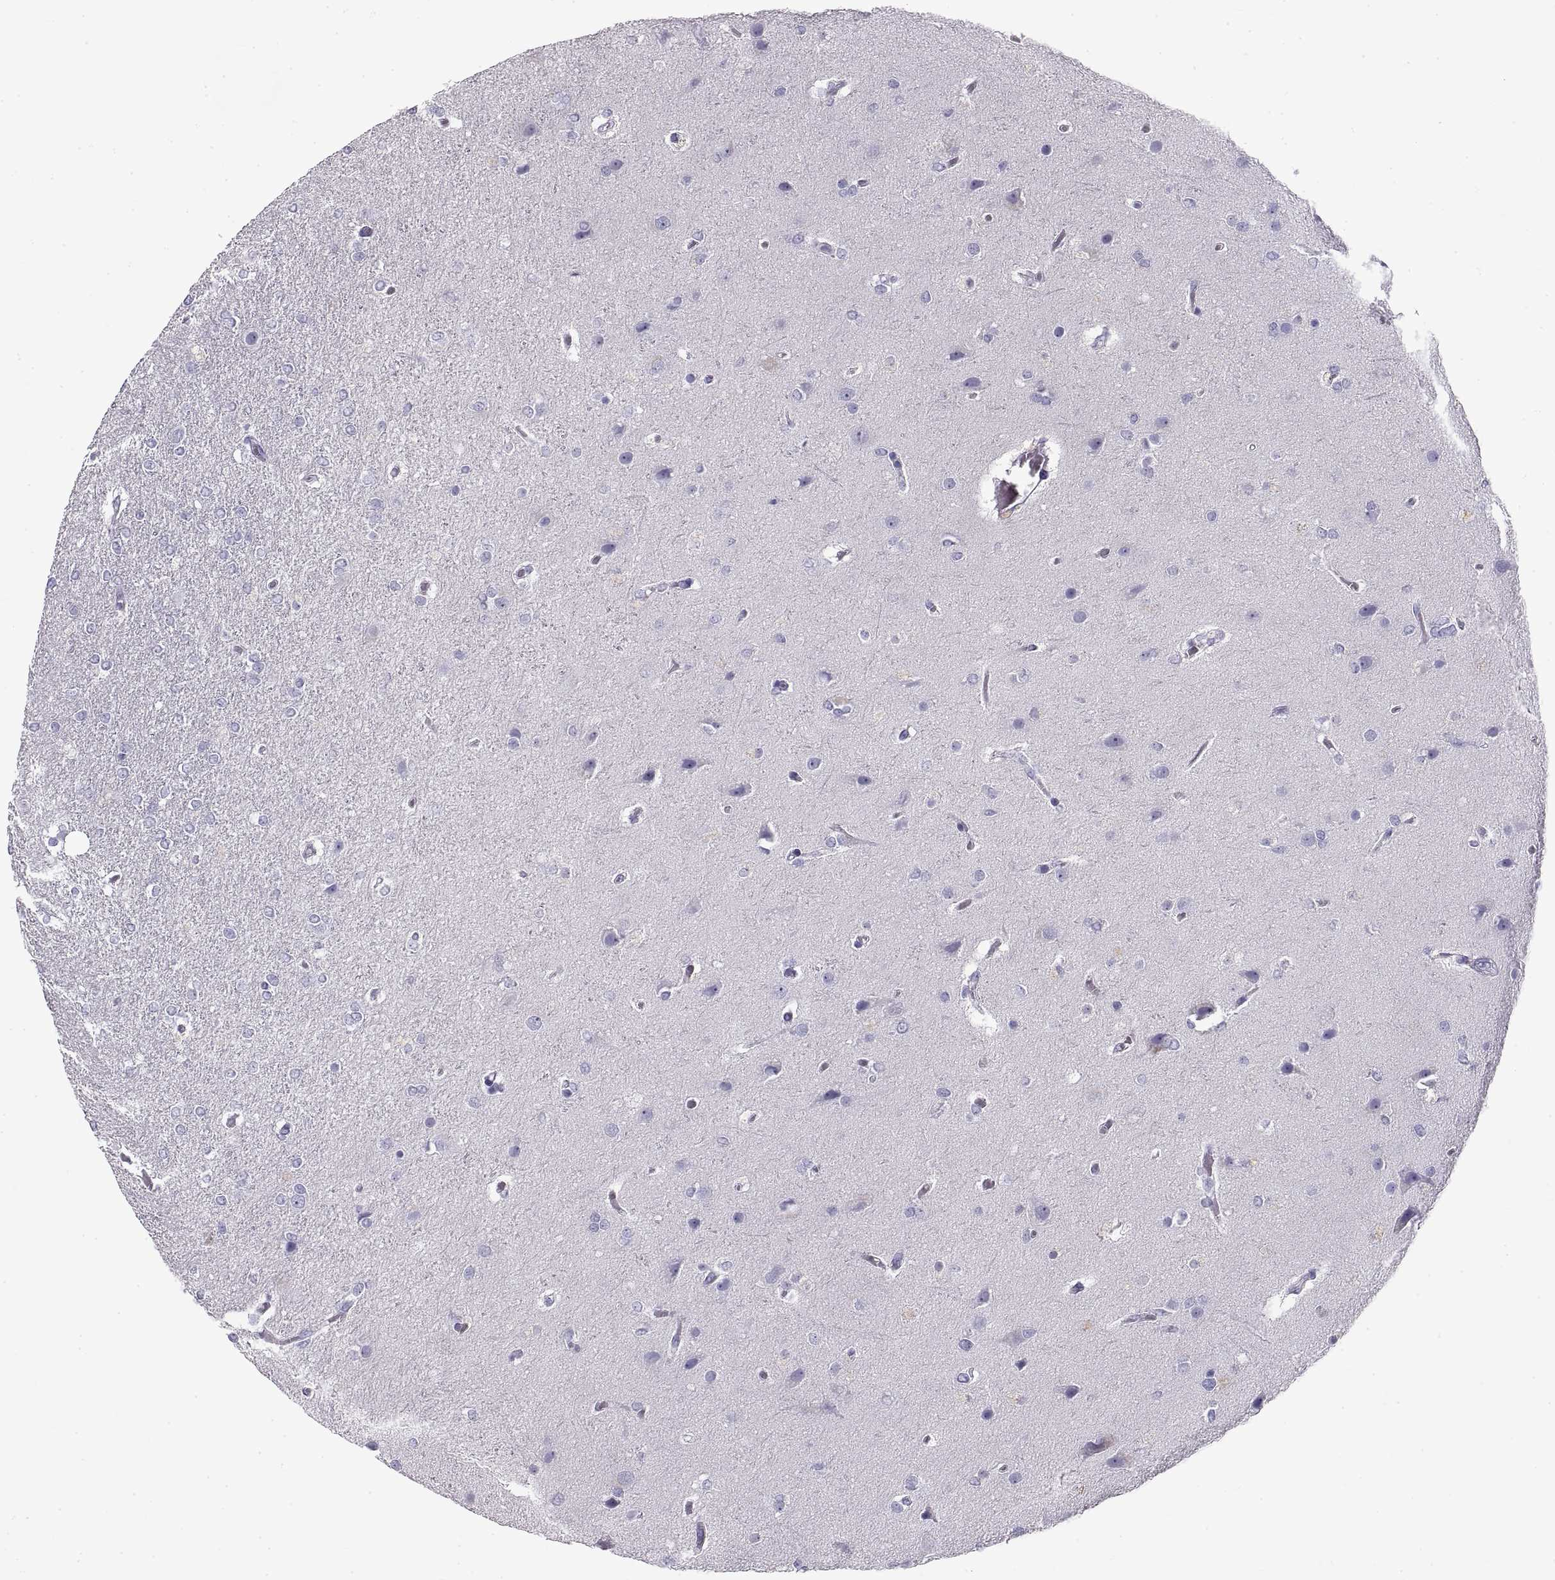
{"staining": {"intensity": "negative", "quantity": "none", "location": "none"}, "tissue": "glioma", "cell_type": "Tumor cells", "image_type": "cancer", "snomed": [{"axis": "morphology", "description": "Glioma, malignant, High grade"}, {"axis": "topography", "description": "Brain"}], "caption": "Glioma stained for a protein using immunohistochemistry (IHC) shows no positivity tumor cells.", "gene": "RLBP1", "patient": {"sex": "female", "age": 61}}